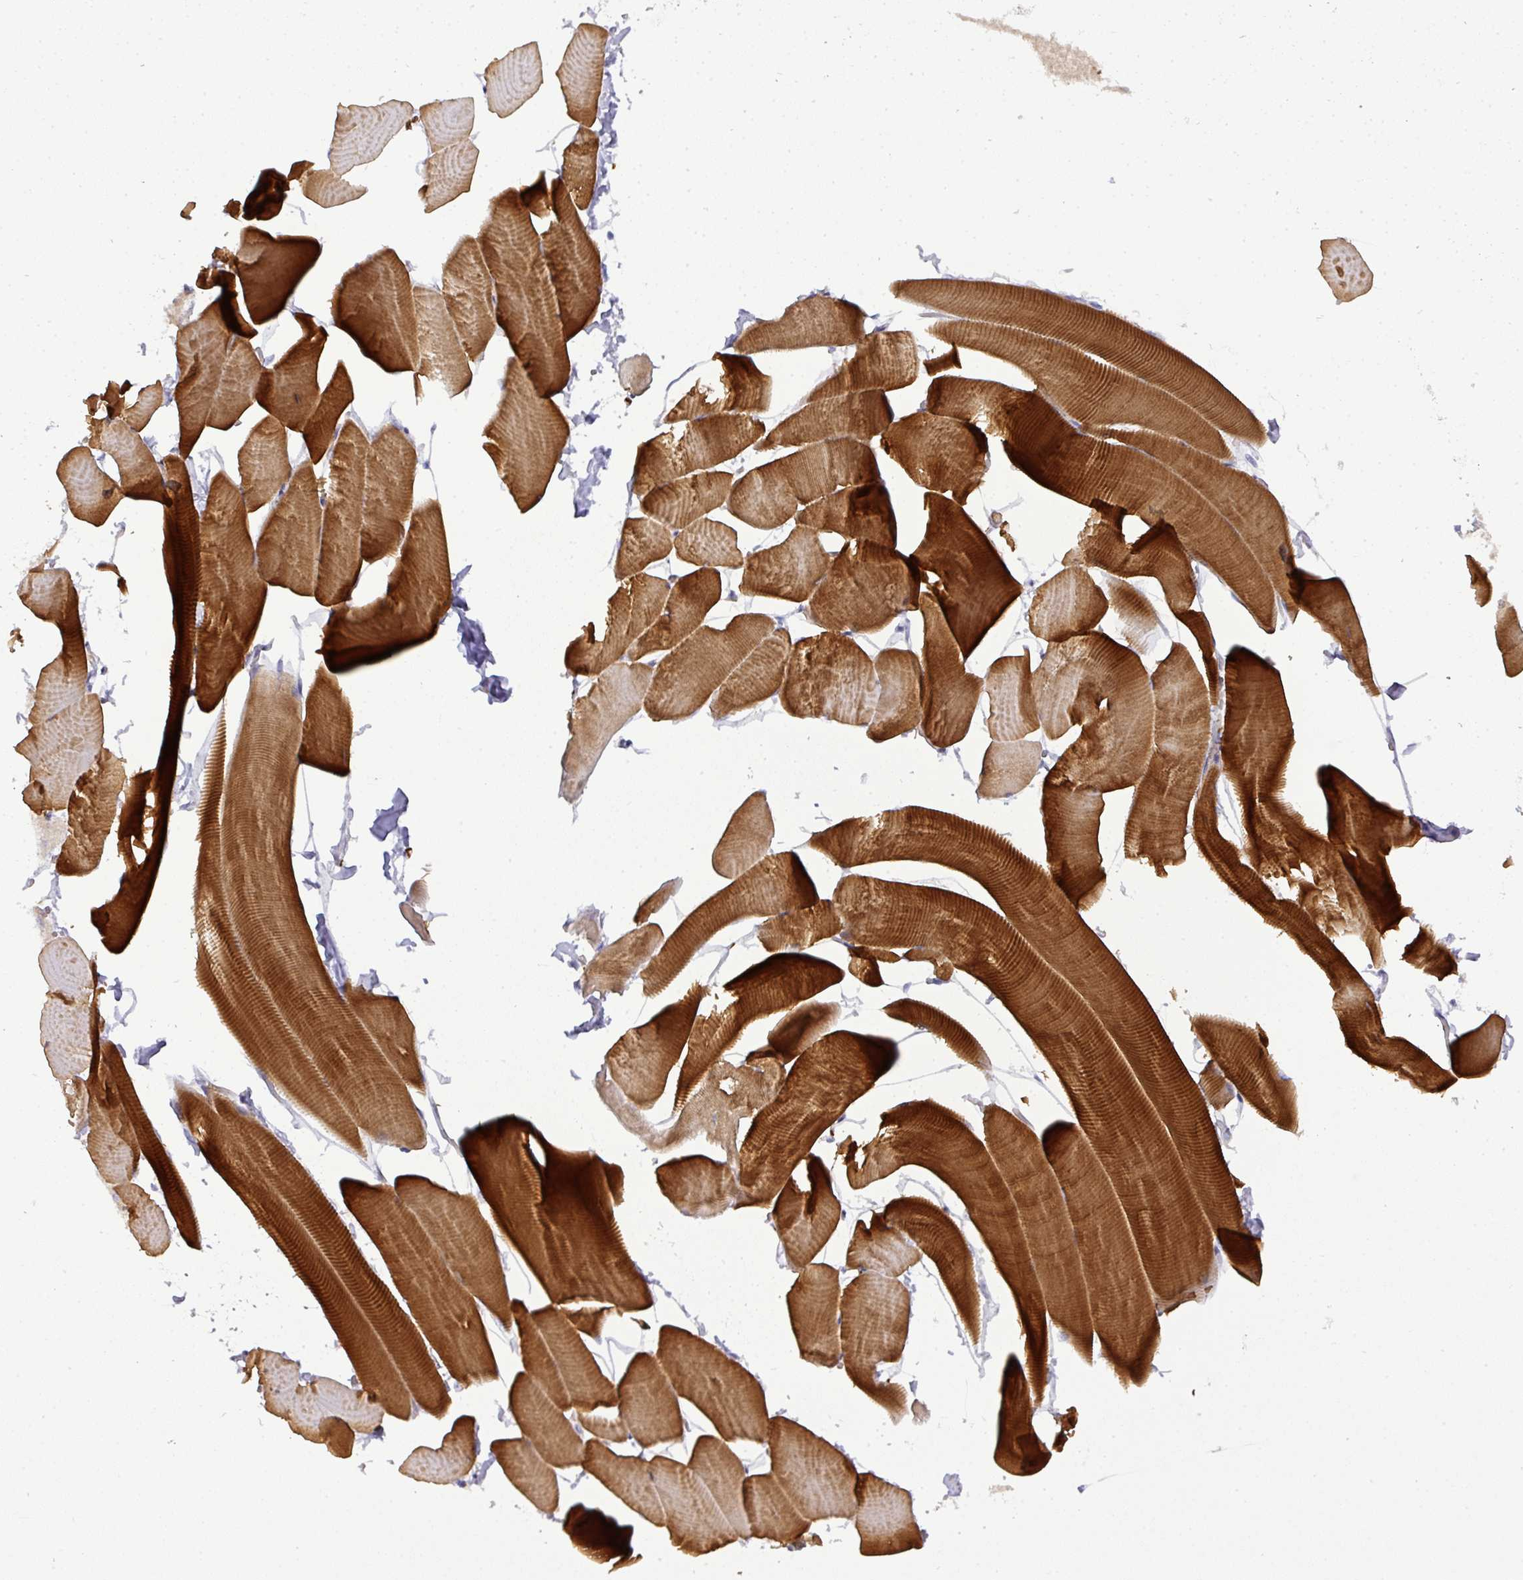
{"staining": {"intensity": "strong", "quantity": "25%-75%", "location": "cytoplasmic/membranous"}, "tissue": "skeletal muscle", "cell_type": "Myocytes", "image_type": "normal", "snomed": [{"axis": "morphology", "description": "Normal tissue, NOS"}, {"axis": "topography", "description": "Skeletal muscle"}], "caption": "Immunohistochemistry (DAB) staining of benign skeletal muscle exhibits strong cytoplasmic/membranous protein staining in approximately 25%-75% of myocytes.", "gene": "ATP6V1F", "patient": {"sex": "male", "age": 25}}